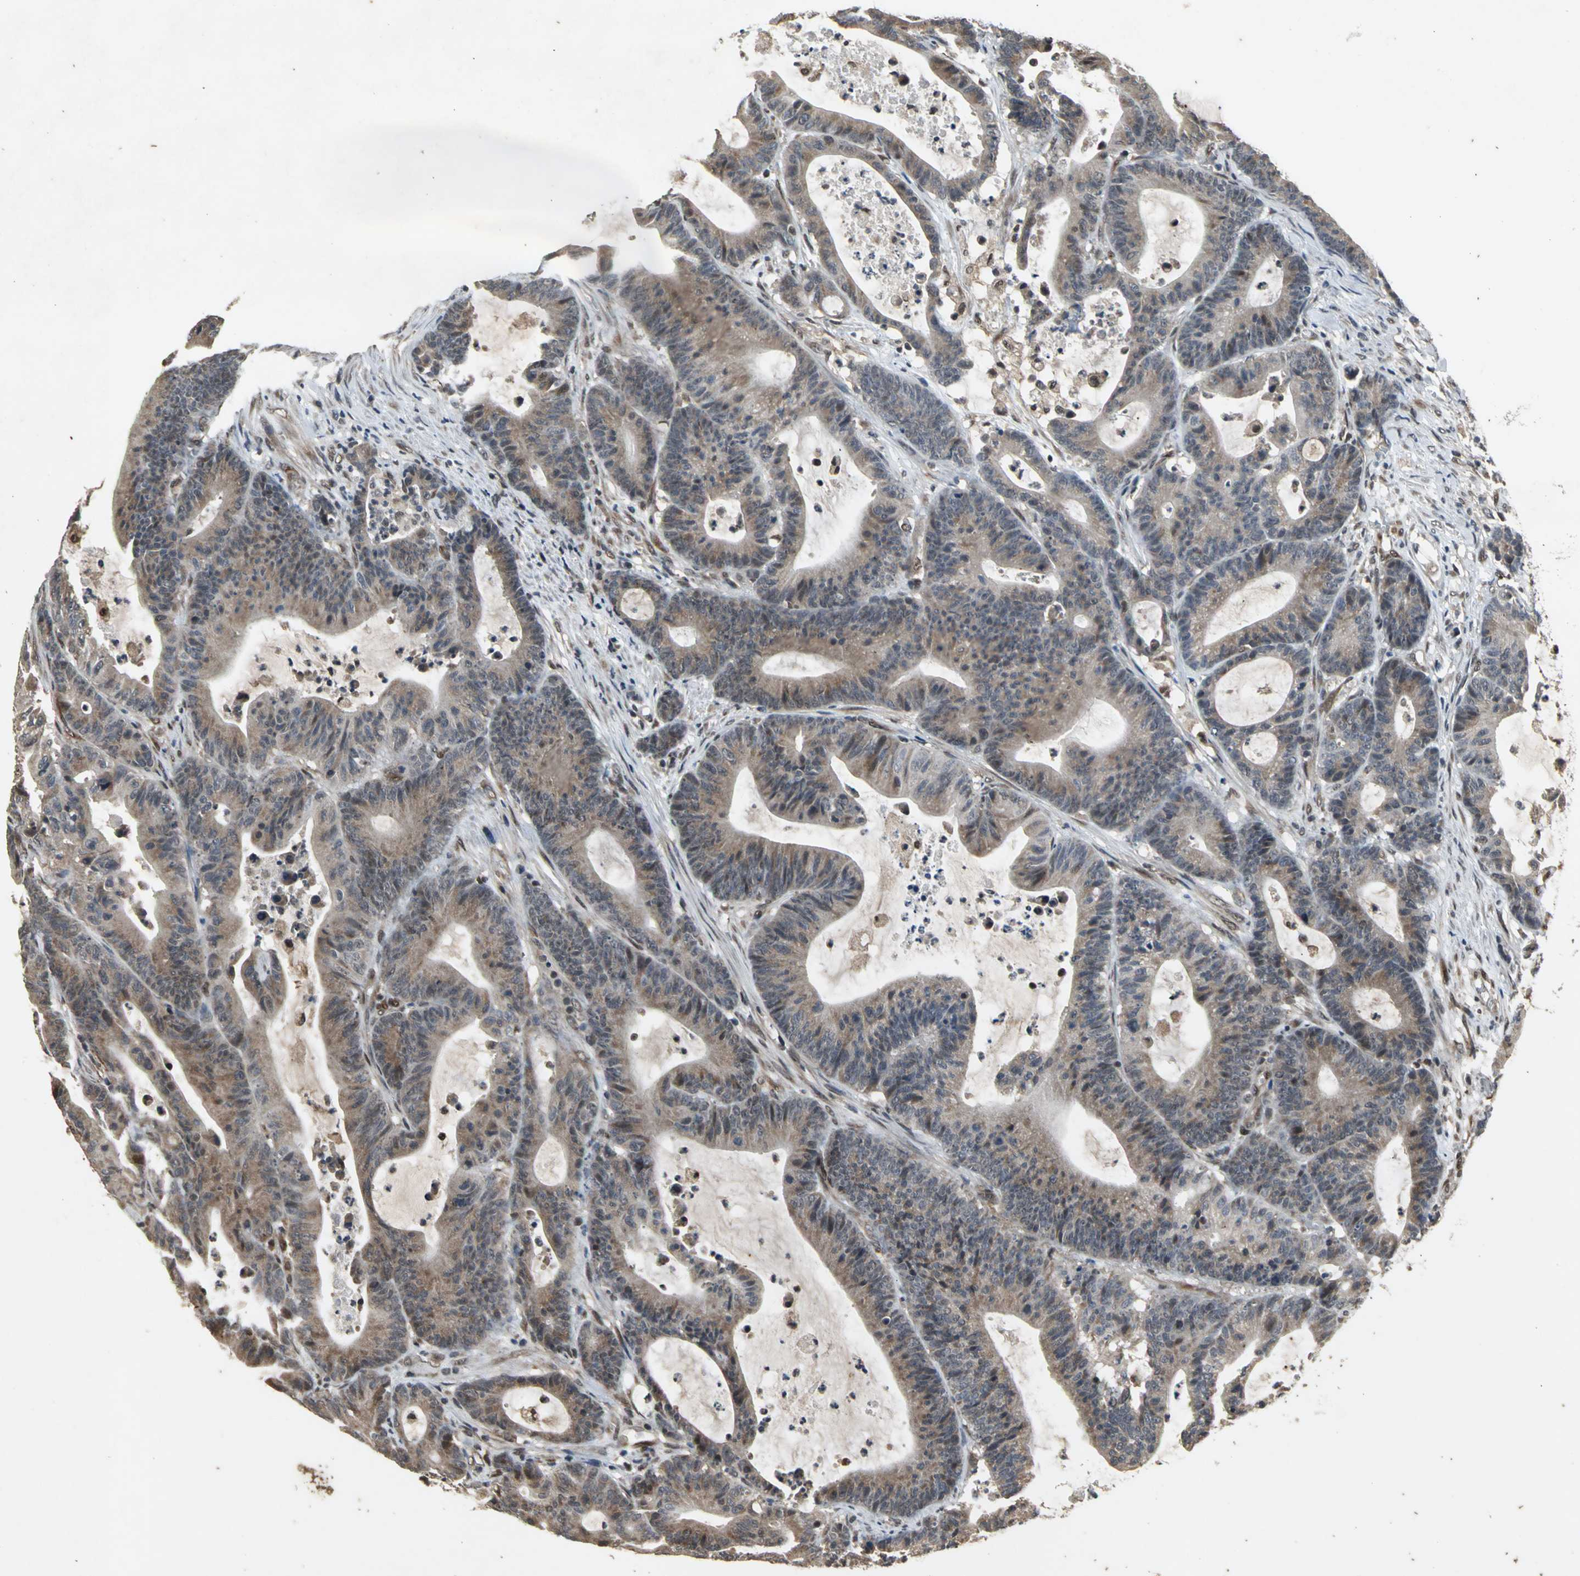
{"staining": {"intensity": "moderate", "quantity": "25%-75%", "location": "cytoplasmic/membranous"}, "tissue": "colorectal cancer", "cell_type": "Tumor cells", "image_type": "cancer", "snomed": [{"axis": "morphology", "description": "Adenocarcinoma, NOS"}, {"axis": "topography", "description": "Colon"}], "caption": "This is a micrograph of immunohistochemistry (IHC) staining of colorectal cancer, which shows moderate staining in the cytoplasmic/membranous of tumor cells.", "gene": "NOTCH3", "patient": {"sex": "female", "age": 84}}